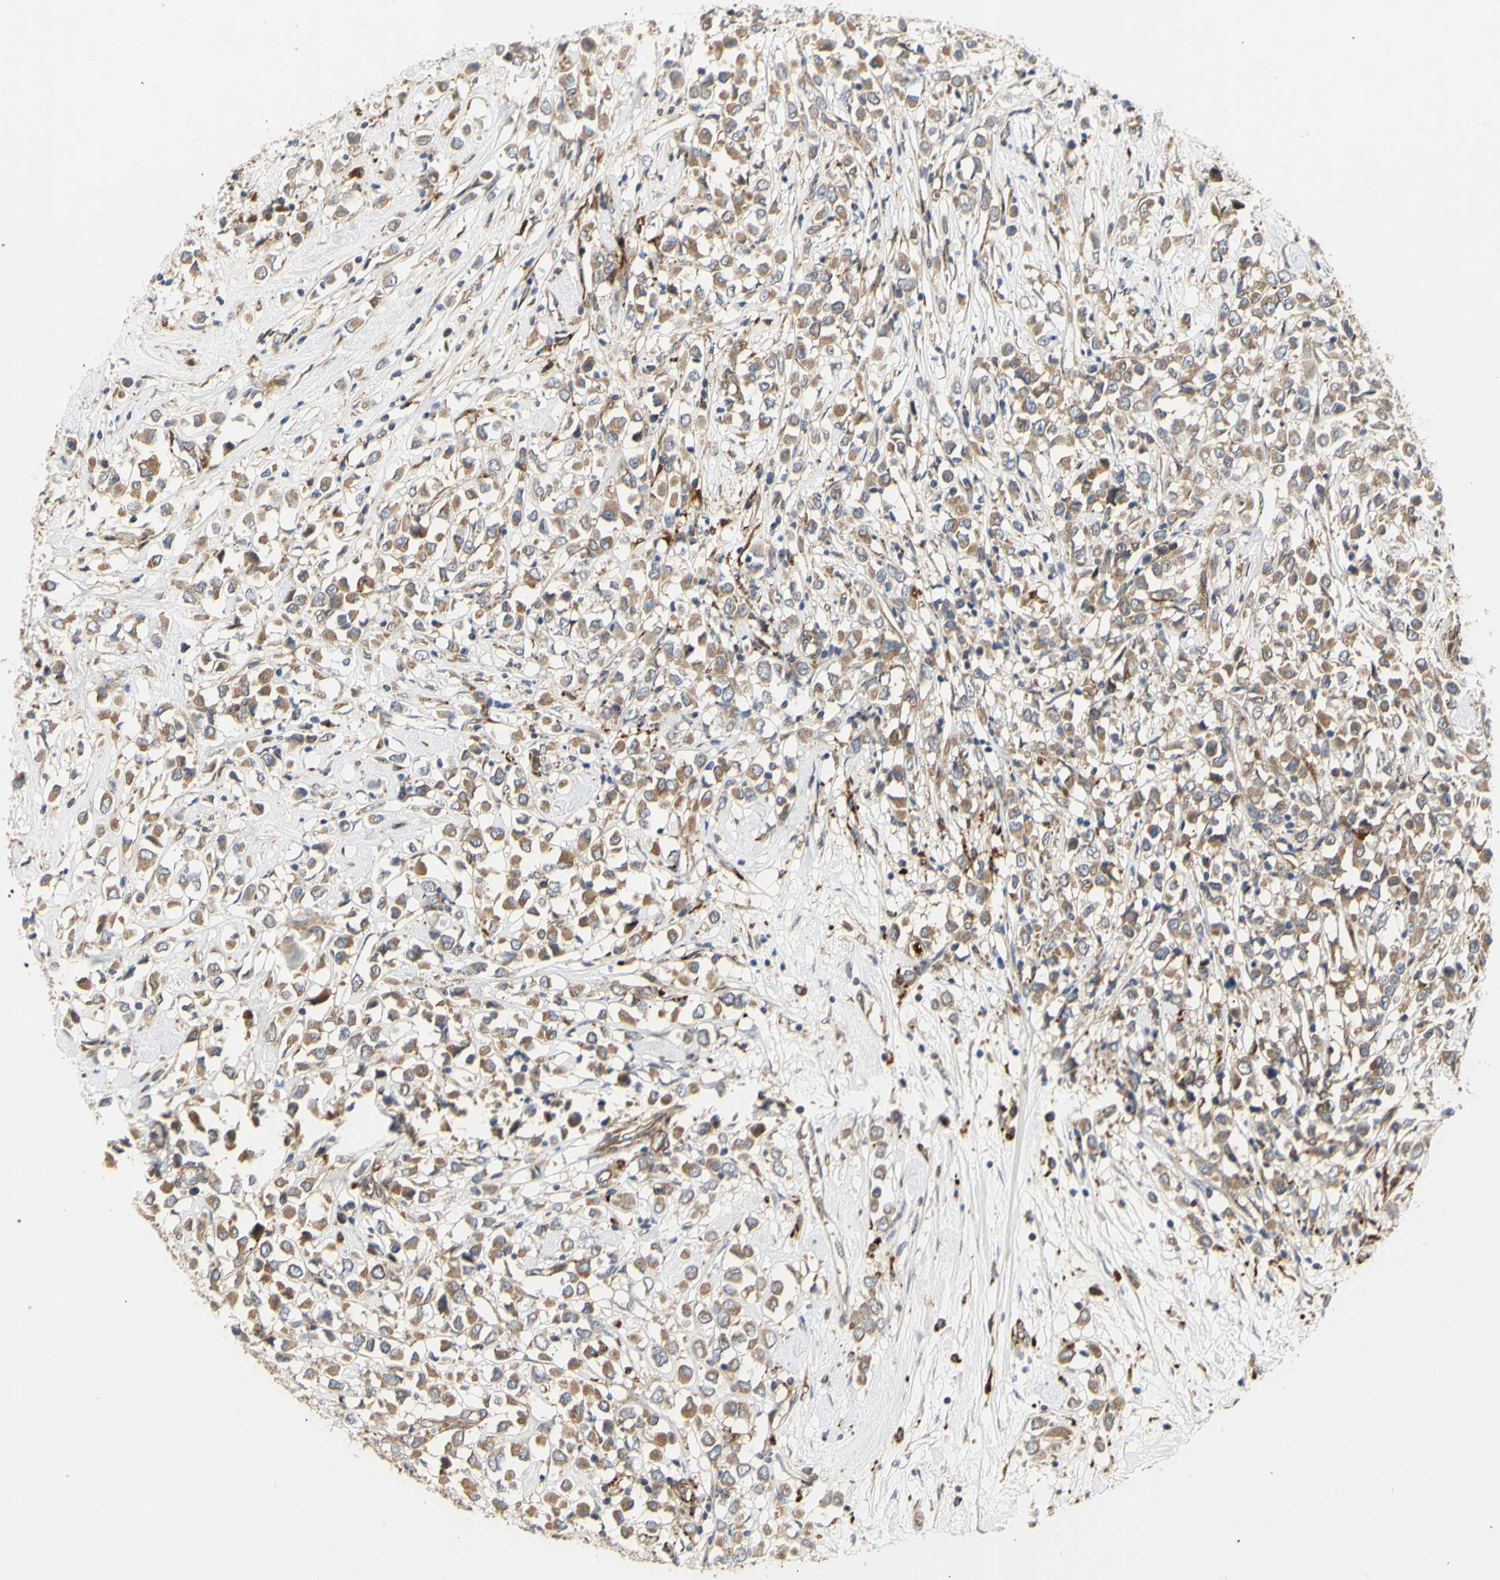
{"staining": {"intensity": "weak", "quantity": ">75%", "location": "cytoplasmic/membranous"}, "tissue": "breast cancer", "cell_type": "Tumor cells", "image_type": "cancer", "snomed": [{"axis": "morphology", "description": "Duct carcinoma"}, {"axis": "topography", "description": "Breast"}], "caption": "IHC image of human breast invasive ductal carcinoma stained for a protein (brown), which shows low levels of weak cytoplasmic/membranous positivity in approximately >75% of tumor cells.", "gene": "TUBG2", "patient": {"sex": "female", "age": 61}}